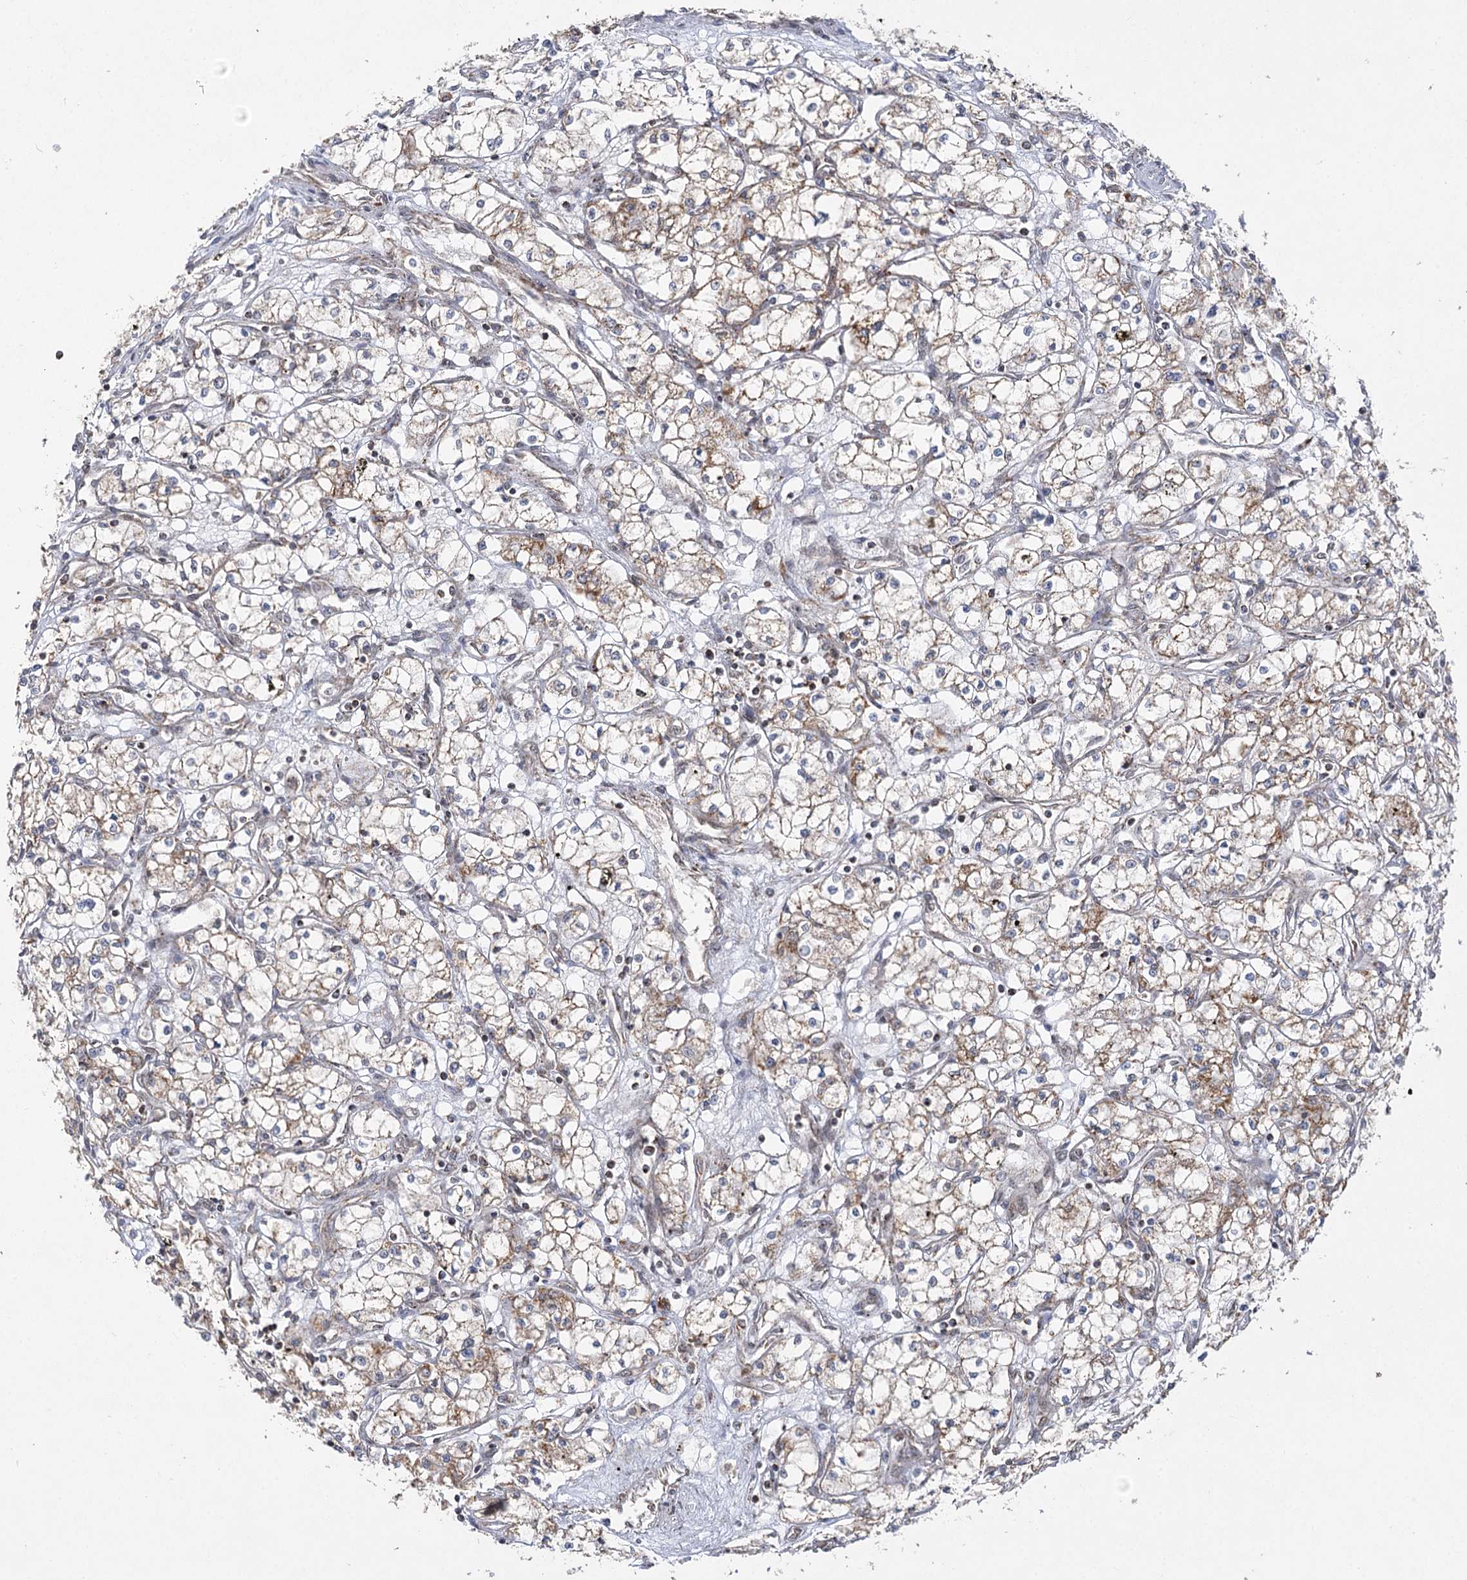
{"staining": {"intensity": "moderate", "quantity": "<25%", "location": "cytoplasmic/membranous"}, "tissue": "renal cancer", "cell_type": "Tumor cells", "image_type": "cancer", "snomed": [{"axis": "morphology", "description": "Adenocarcinoma, NOS"}, {"axis": "topography", "description": "Kidney"}], "caption": "Immunohistochemistry (IHC) micrograph of neoplastic tissue: renal cancer (adenocarcinoma) stained using immunohistochemistry displays low levels of moderate protein expression localized specifically in the cytoplasmic/membranous of tumor cells, appearing as a cytoplasmic/membranous brown color.", "gene": "SLC4A1AP", "patient": {"sex": "male", "age": 59}}